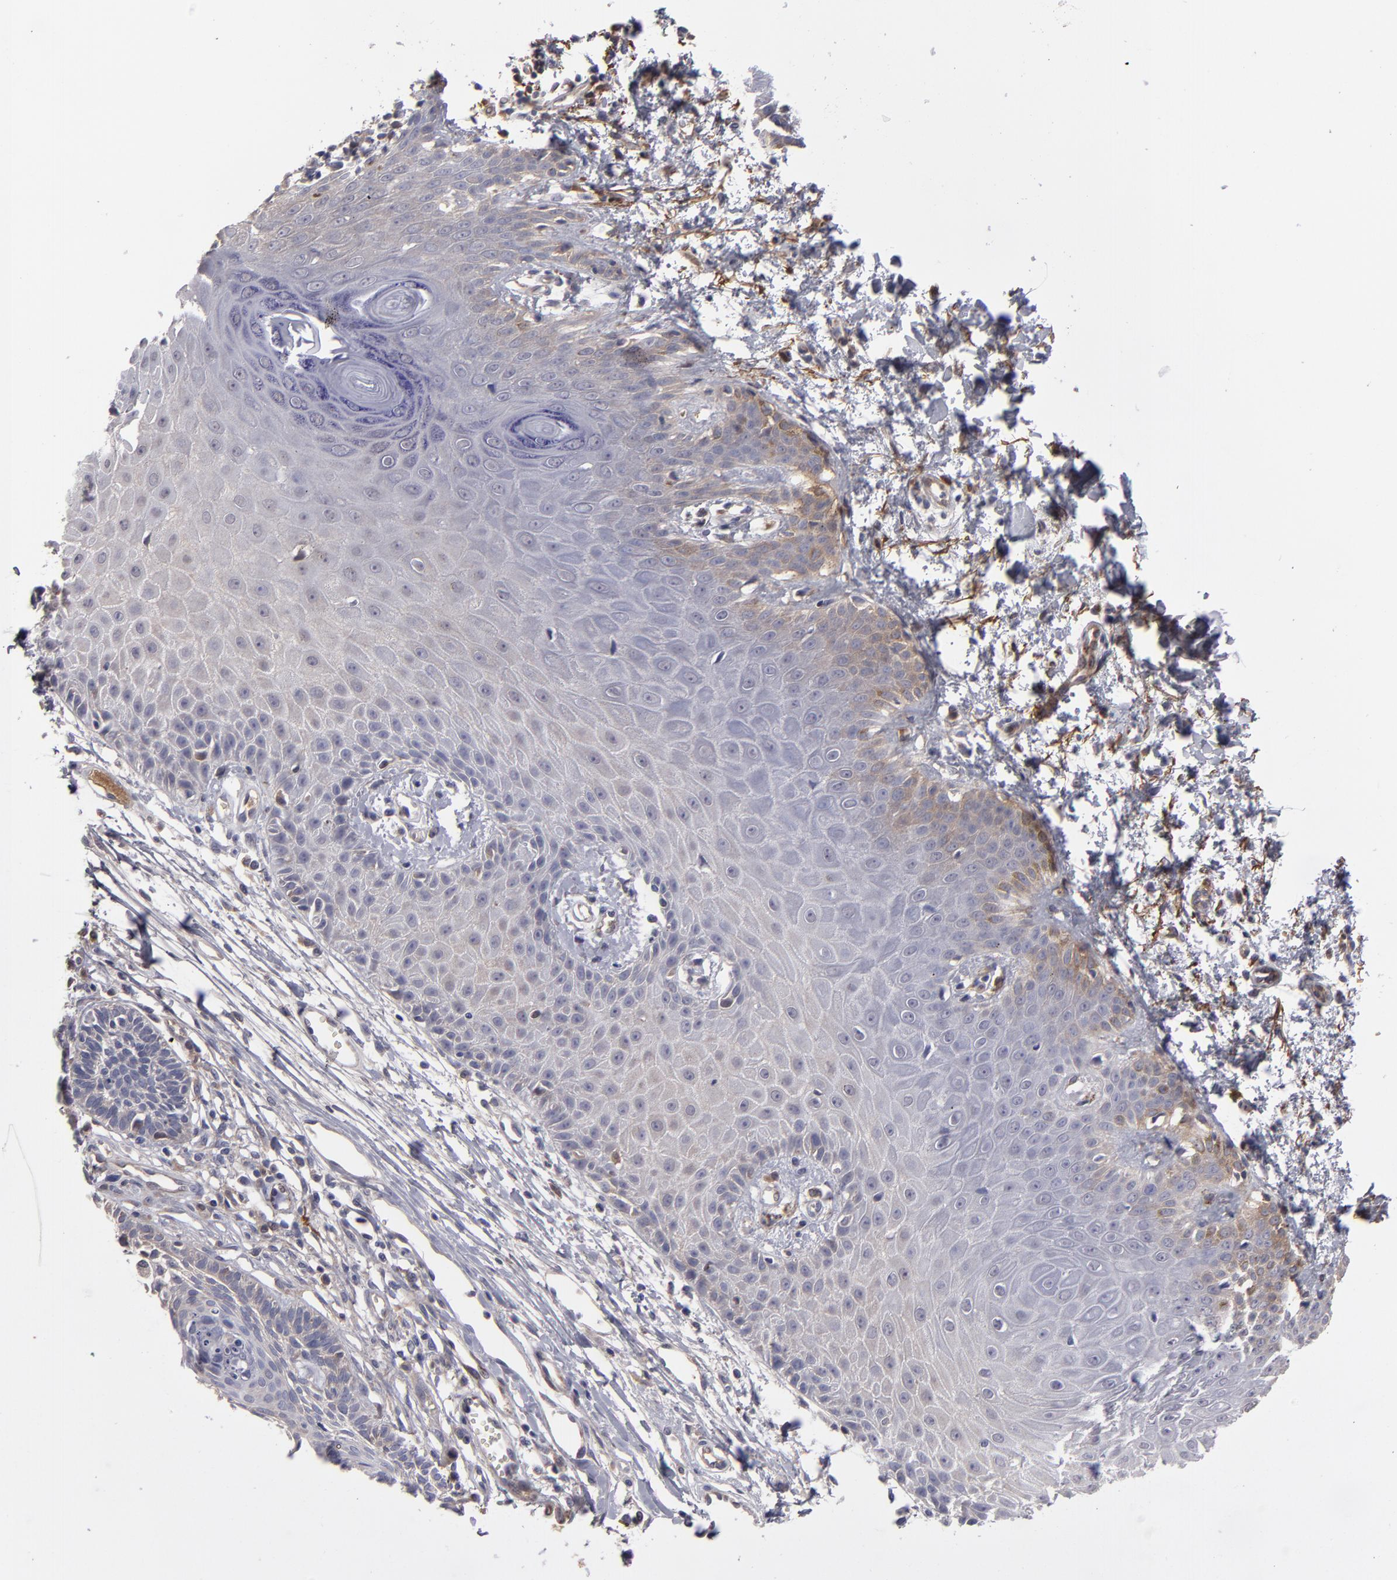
{"staining": {"intensity": "weak", "quantity": "<25%", "location": "cytoplasmic/membranous"}, "tissue": "skin cancer", "cell_type": "Tumor cells", "image_type": "cancer", "snomed": [{"axis": "morphology", "description": "Basal cell carcinoma"}, {"axis": "topography", "description": "Skin"}], "caption": "This is an immunohistochemistry photomicrograph of skin cancer (basal cell carcinoma). There is no expression in tumor cells.", "gene": "ITIH4", "patient": {"sex": "male", "age": 67}}